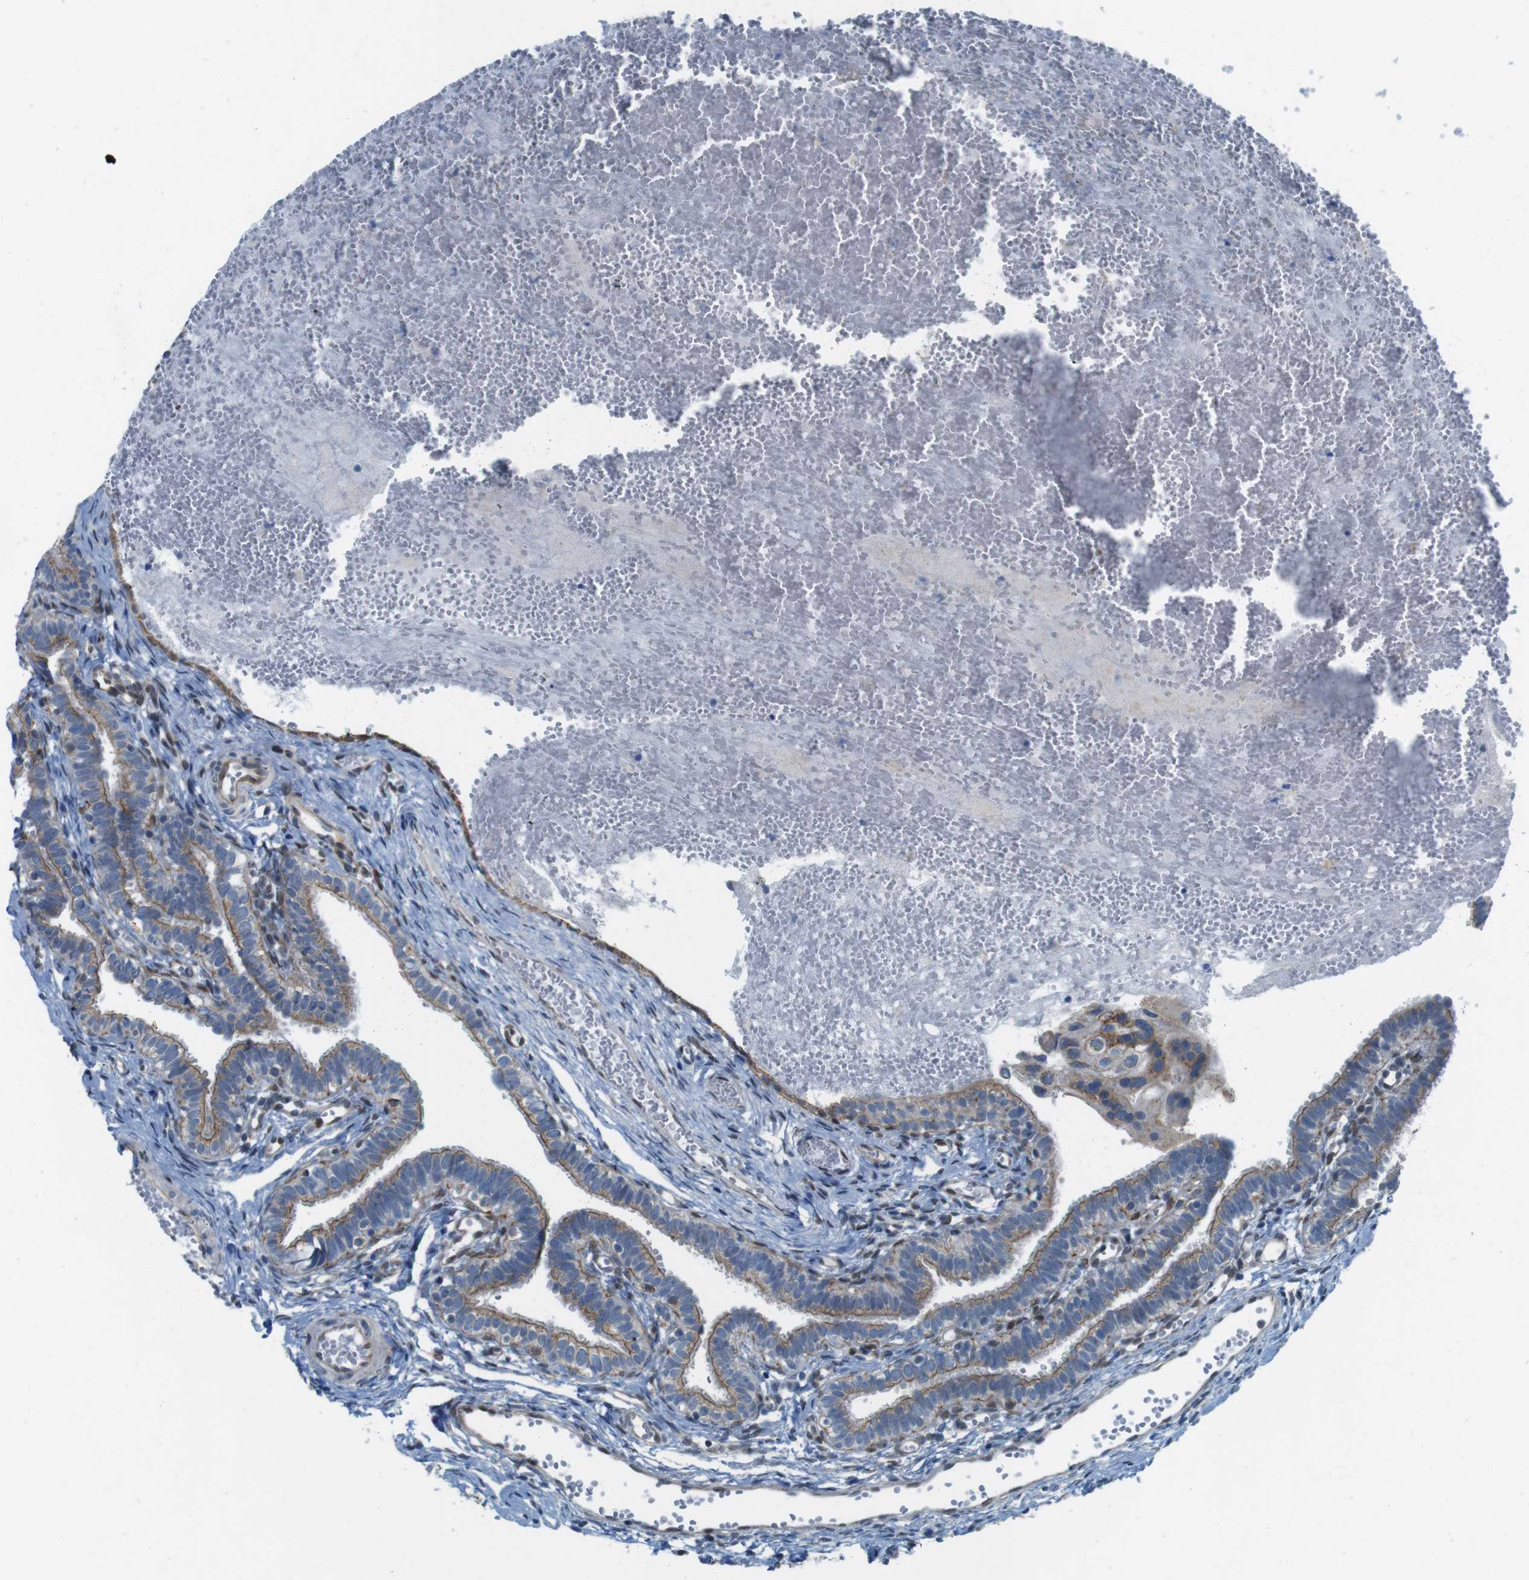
{"staining": {"intensity": "weak", "quantity": ">75%", "location": "cytoplasmic/membranous"}, "tissue": "fallopian tube", "cell_type": "Glandular cells", "image_type": "normal", "snomed": [{"axis": "morphology", "description": "Normal tissue, NOS"}, {"axis": "topography", "description": "Fallopian tube"}, {"axis": "topography", "description": "Placenta"}], "caption": "Glandular cells show low levels of weak cytoplasmic/membranous expression in about >75% of cells in unremarkable fallopian tube. (brown staining indicates protein expression, while blue staining denotes nuclei).", "gene": "SKI", "patient": {"sex": "female", "age": 34}}